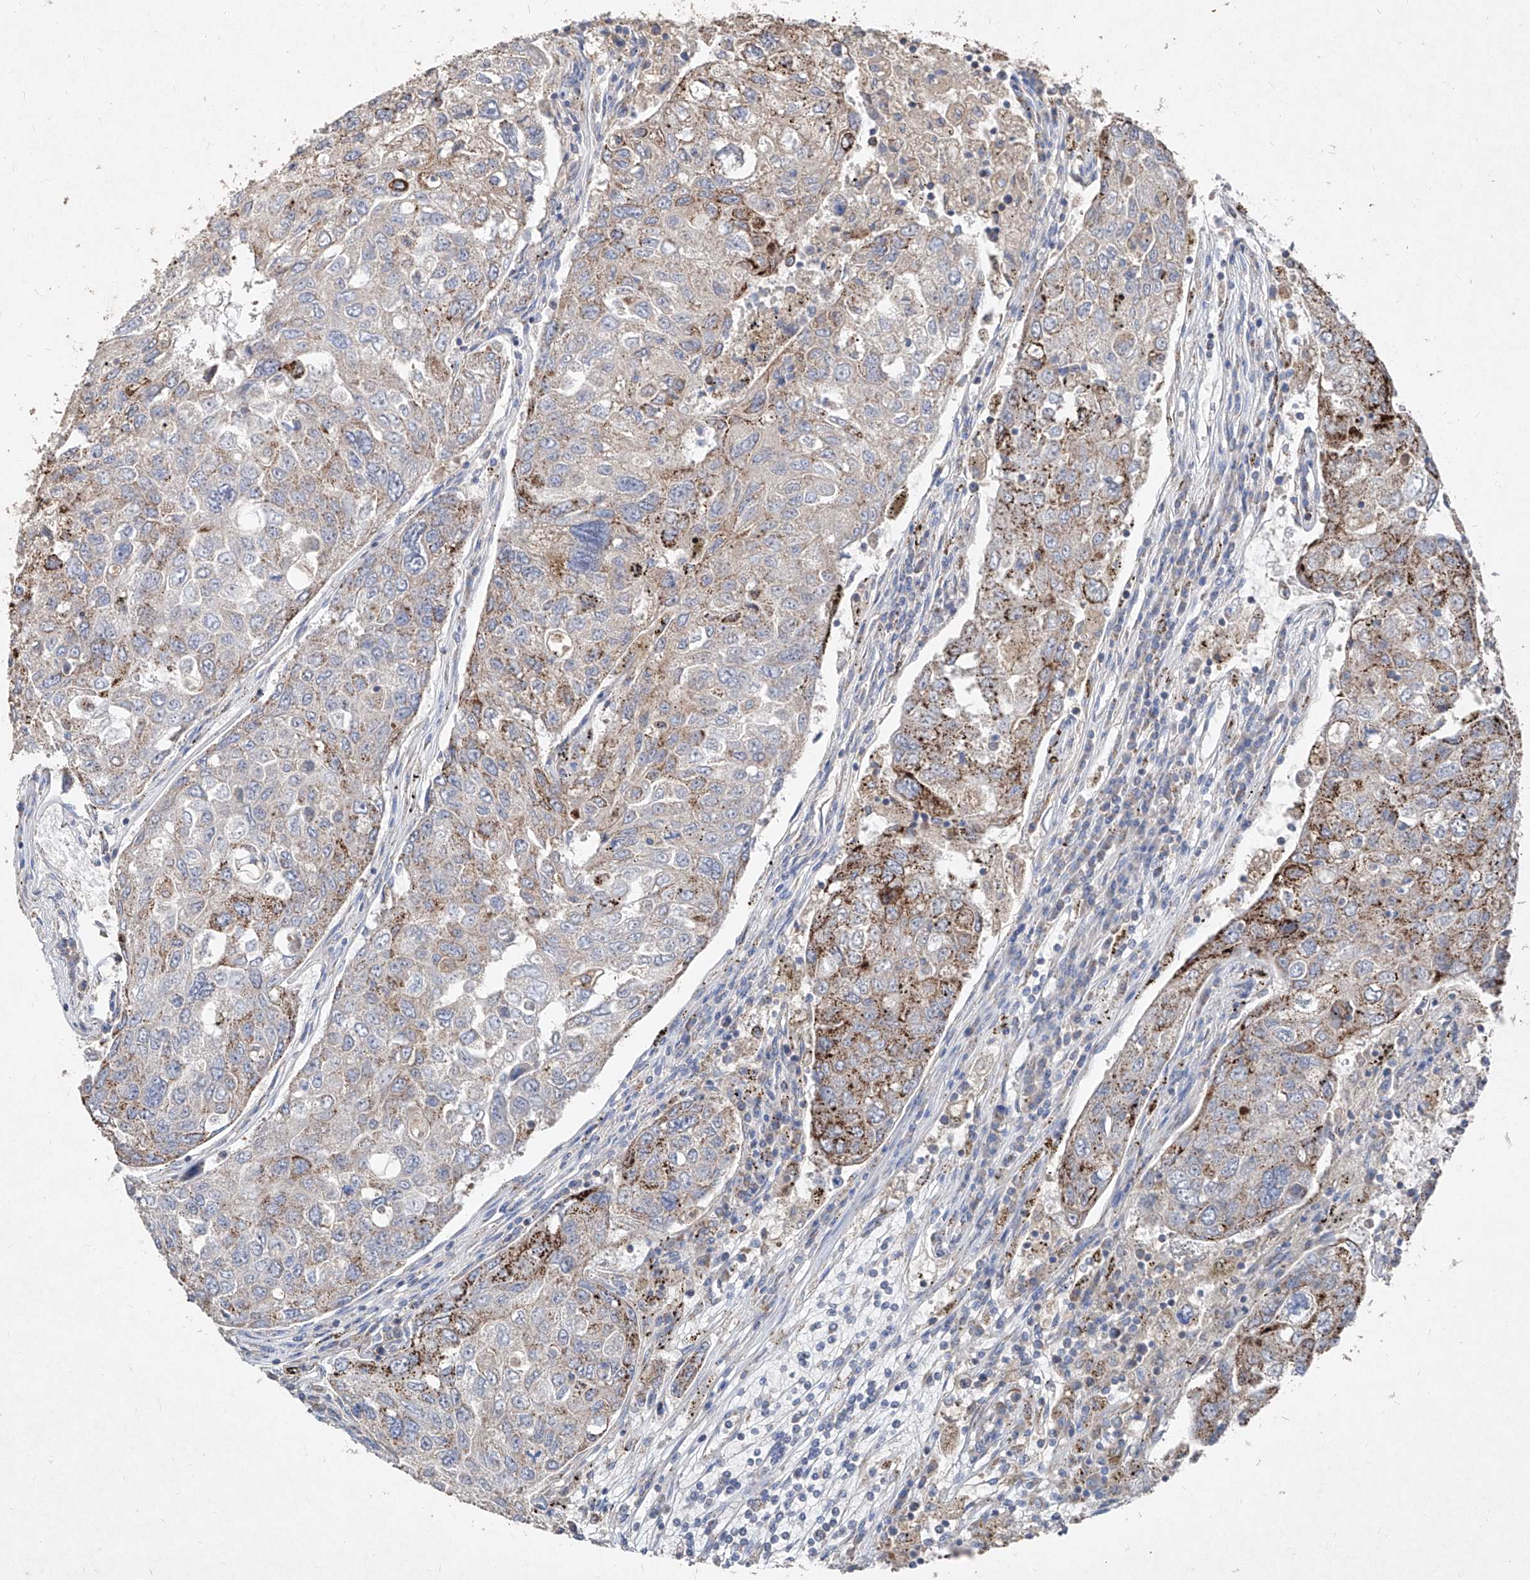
{"staining": {"intensity": "moderate", "quantity": "<25%", "location": "cytoplasmic/membranous"}, "tissue": "urothelial cancer", "cell_type": "Tumor cells", "image_type": "cancer", "snomed": [{"axis": "morphology", "description": "Urothelial carcinoma, High grade"}, {"axis": "topography", "description": "Lymph node"}, {"axis": "topography", "description": "Urinary bladder"}], "caption": "Urothelial cancer stained with DAB immunohistochemistry (IHC) shows low levels of moderate cytoplasmic/membranous positivity in approximately <25% of tumor cells.", "gene": "ABCD3", "patient": {"sex": "male", "age": 51}}